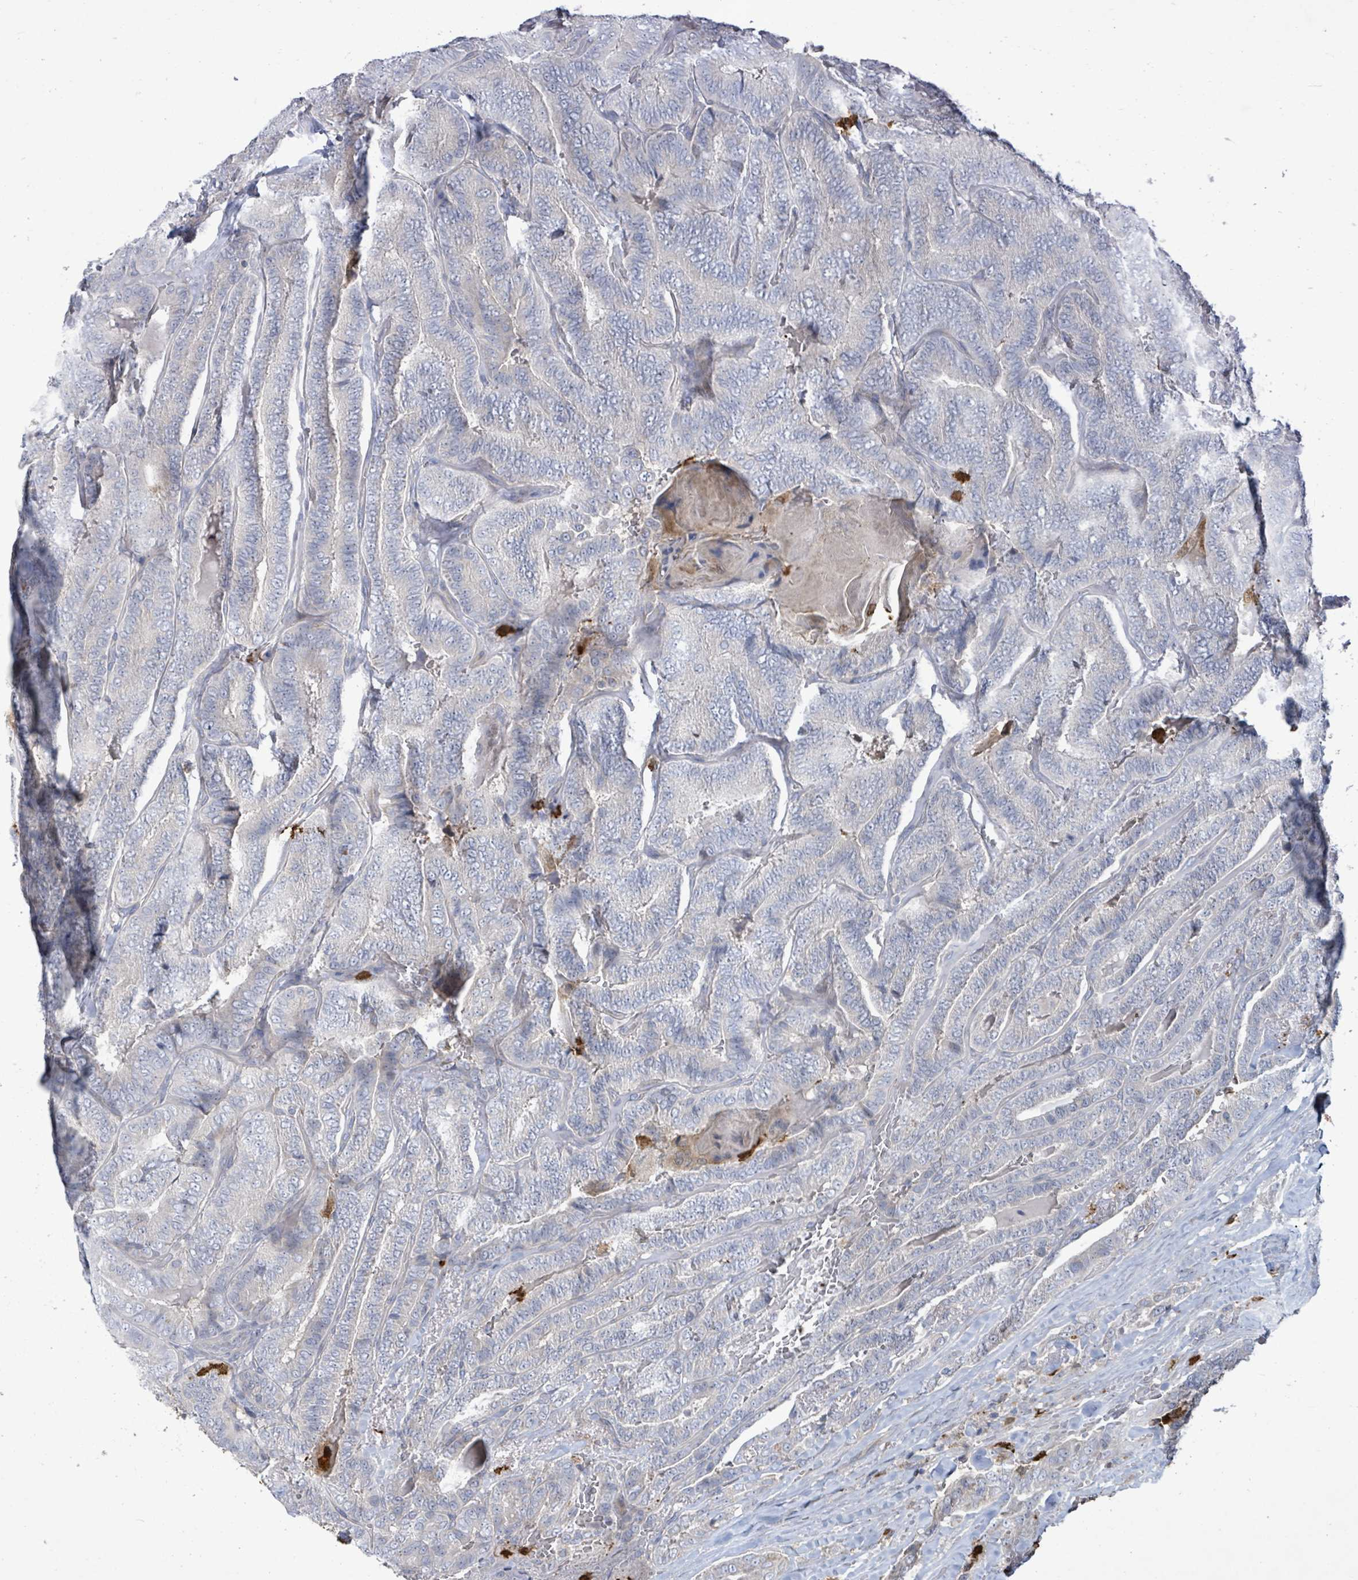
{"staining": {"intensity": "negative", "quantity": "none", "location": "none"}, "tissue": "thyroid cancer", "cell_type": "Tumor cells", "image_type": "cancer", "snomed": [{"axis": "morphology", "description": "Papillary adenocarcinoma, NOS"}, {"axis": "topography", "description": "Thyroid gland"}], "caption": "Tumor cells show no significant expression in thyroid papillary adenocarcinoma. (DAB IHC, high magnification).", "gene": "FAM210A", "patient": {"sex": "male", "age": 61}}